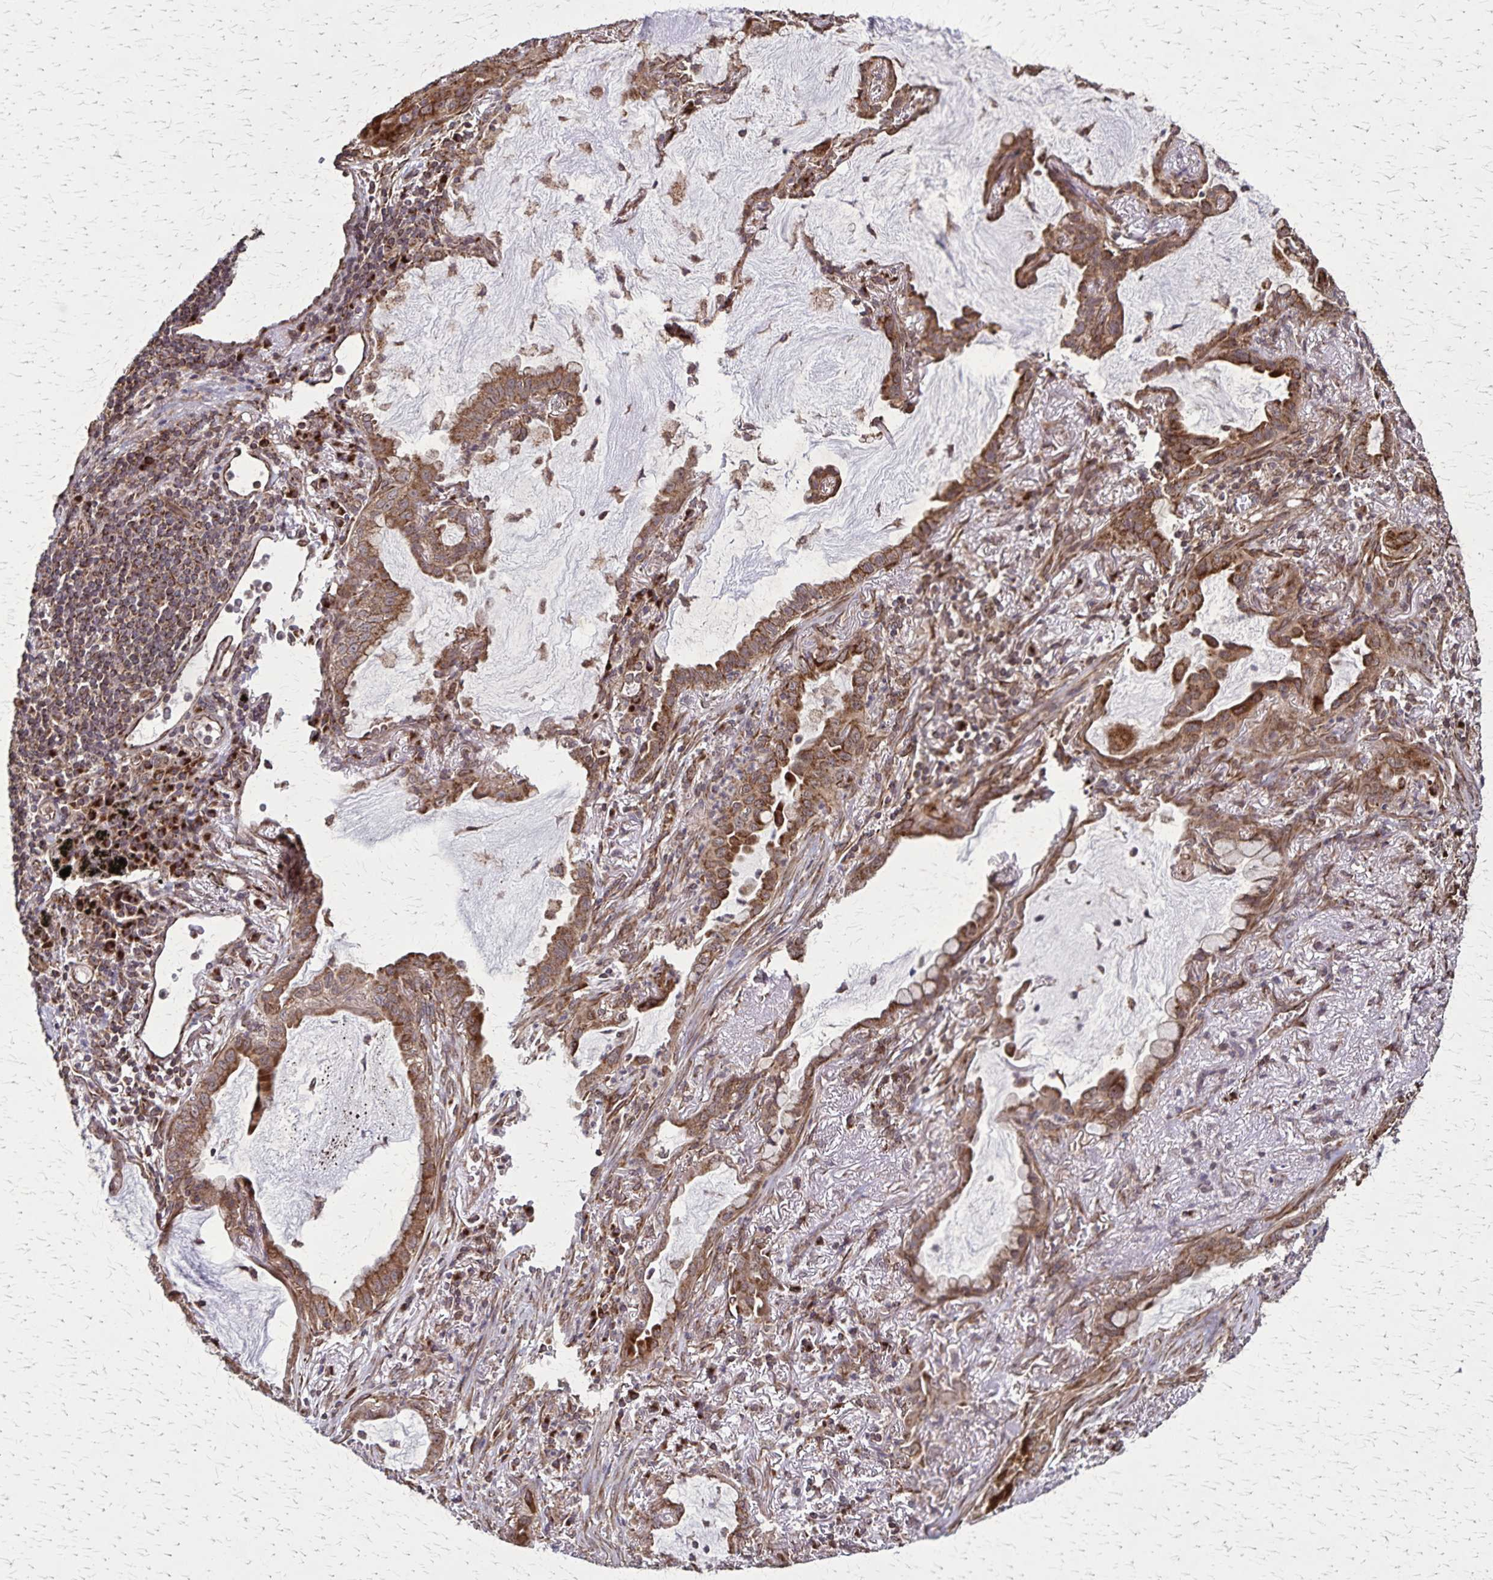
{"staining": {"intensity": "moderate", "quantity": ">75%", "location": "cytoplasmic/membranous"}, "tissue": "lung cancer", "cell_type": "Tumor cells", "image_type": "cancer", "snomed": [{"axis": "morphology", "description": "Adenocarcinoma, NOS"}, {"axis": "topography", "description": "Lung"}], "caption": "Immunohistochemical staining of lung adenocarcinoma reveals medium levels of moderate cytoplasmic/membranous protein staining in about >75% of tumor cells.", "gene": "NFS1", "patient": {"sex": "male", "age": 65}}